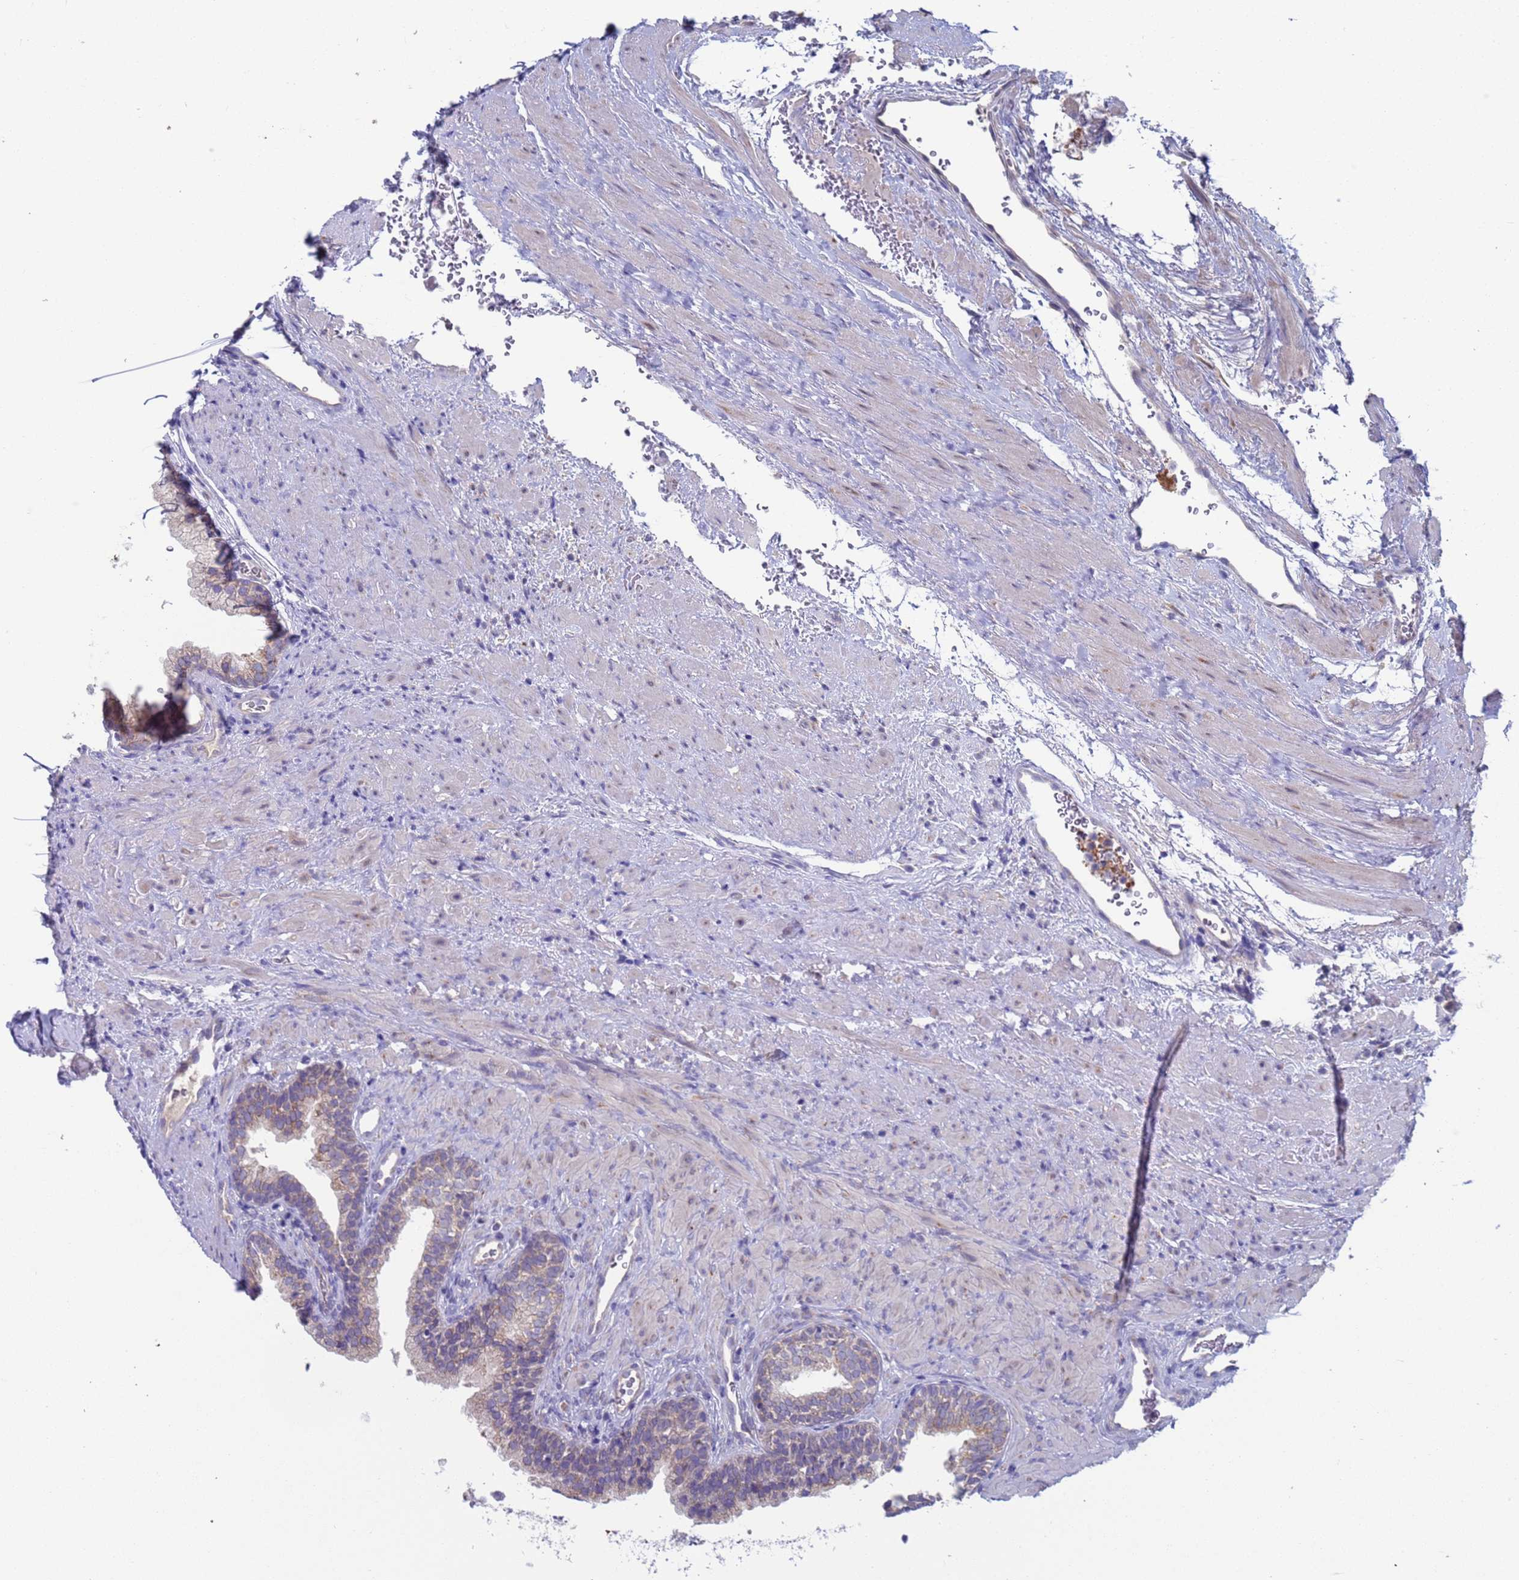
{"staining": {"intensity": "weak", "quantity": "<25%", "location": "cytoplasmic/membranous"}, "tissue": "prostate", "cell_type": "Glandular cells", "image_type": "normal", "snomed": [{"axis": "morphology", "description": "Normal tissue, NOS"}, {"axis": "topography", "description": "Prostate"}], "caption": "This photomicrograph is of normal prostate stained with IHC to label a protein in brown with the nuclei are counter-stained blue. There is no expression in glandular cells. (DAB (3,3'-diaminobenzidine) immunohistochemistry visualized using brightfield microscopy, high magnification).", "gene": "PET117", "patient": {"sex": "male", "age": 76}}